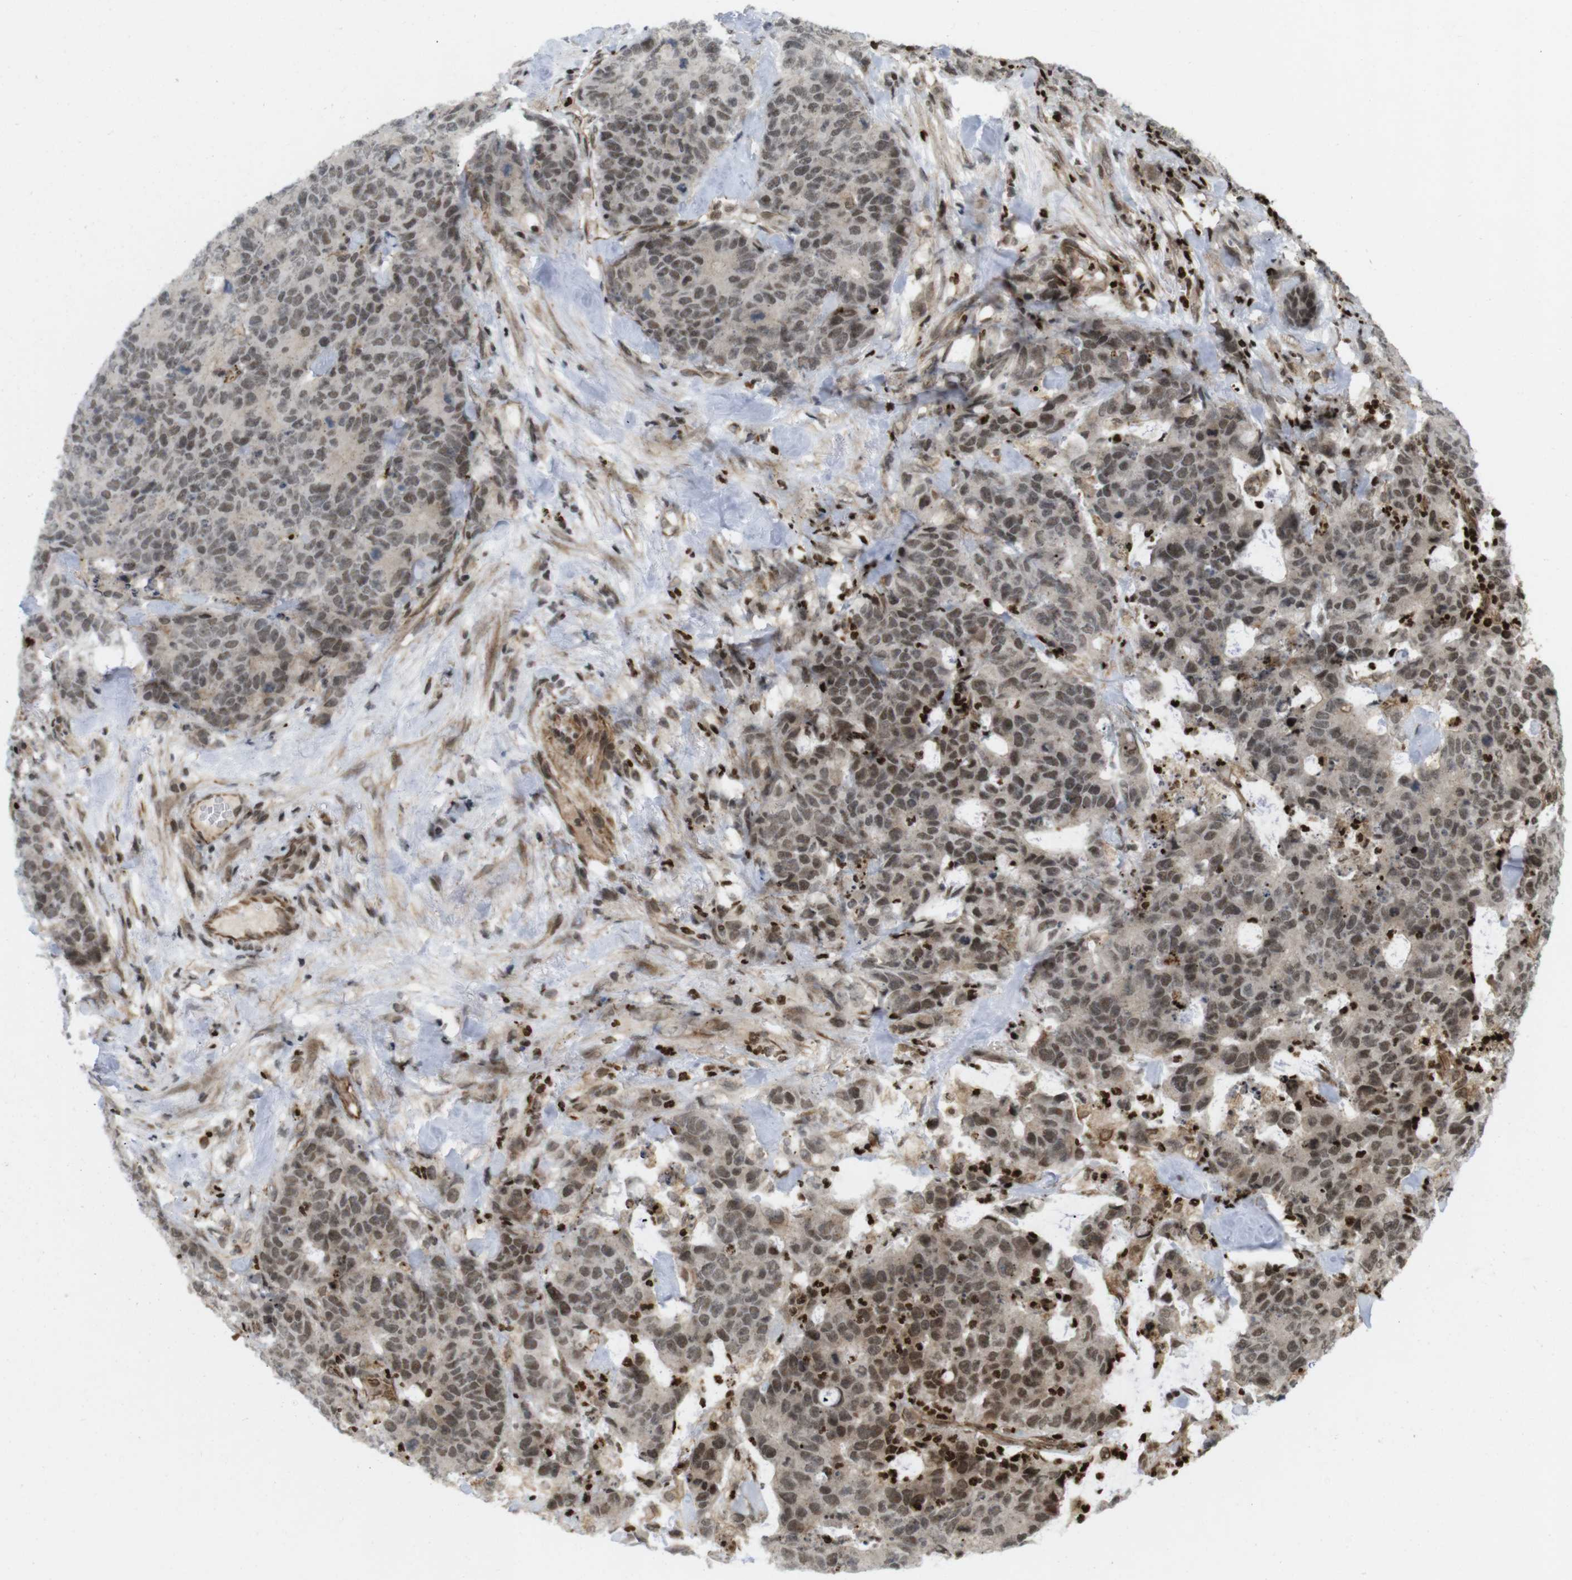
{"staining": {"intensity": "moderate", "quantity": ">75%", "location": "nuclear"}, "tissue": "colorectal cancer", "cell_type": "Tumor cells", "image_type": "cancer", "snomed": [{"axis": "morphology", "description": "Adenocarcinoma, NOS"}, {"axis": "topography", "description": "Colon"}], "caption": "Immunohistochemistry (IHC) photomicrograph of colorectal adenocarcinoma stained for a protein (brown), which displays medium levels of moderate nuclear positivity in approximately >75% of tumor cells.", "gene": "SP2", "patient": {"sex": "female", "age": 86}}